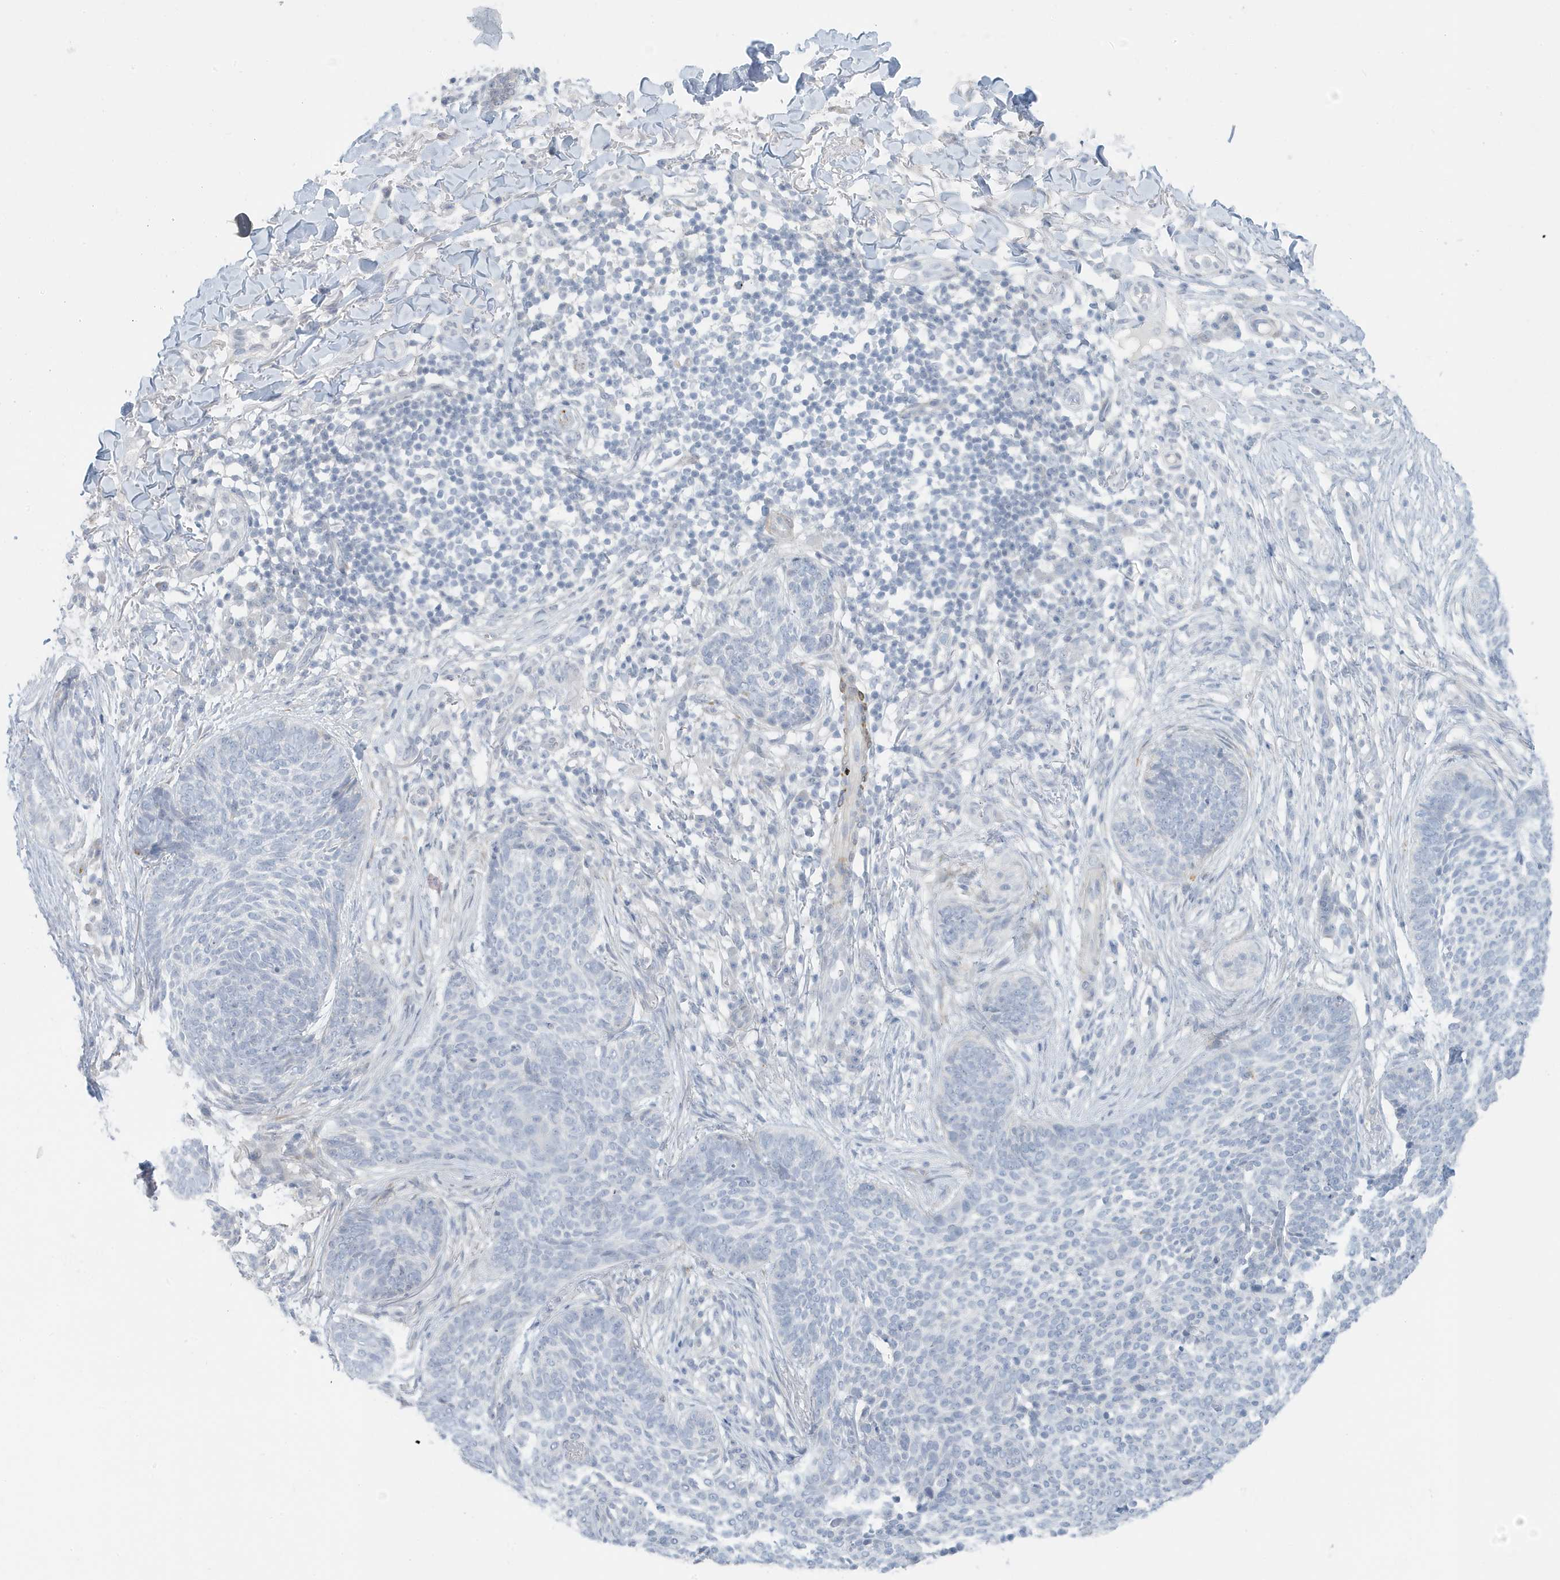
{"staining": {"intensity": "negative", "quantity": "none", "location": "none"}, "tissue": "skin cancer", "cell_type": "Tumor cells", "image_type": "cancer", "snomed": [{"axis": "morphology", "description": "Basal cell carcinoma"}, {"axis": "topography", "description": "Skin"}], "caption": "This is an immunohistochemistry histopathology image of human skin cancer. There is no positivity in tumor cells.", "gene": "PERM1", "patient": {"sex": "female", "age": 64}}